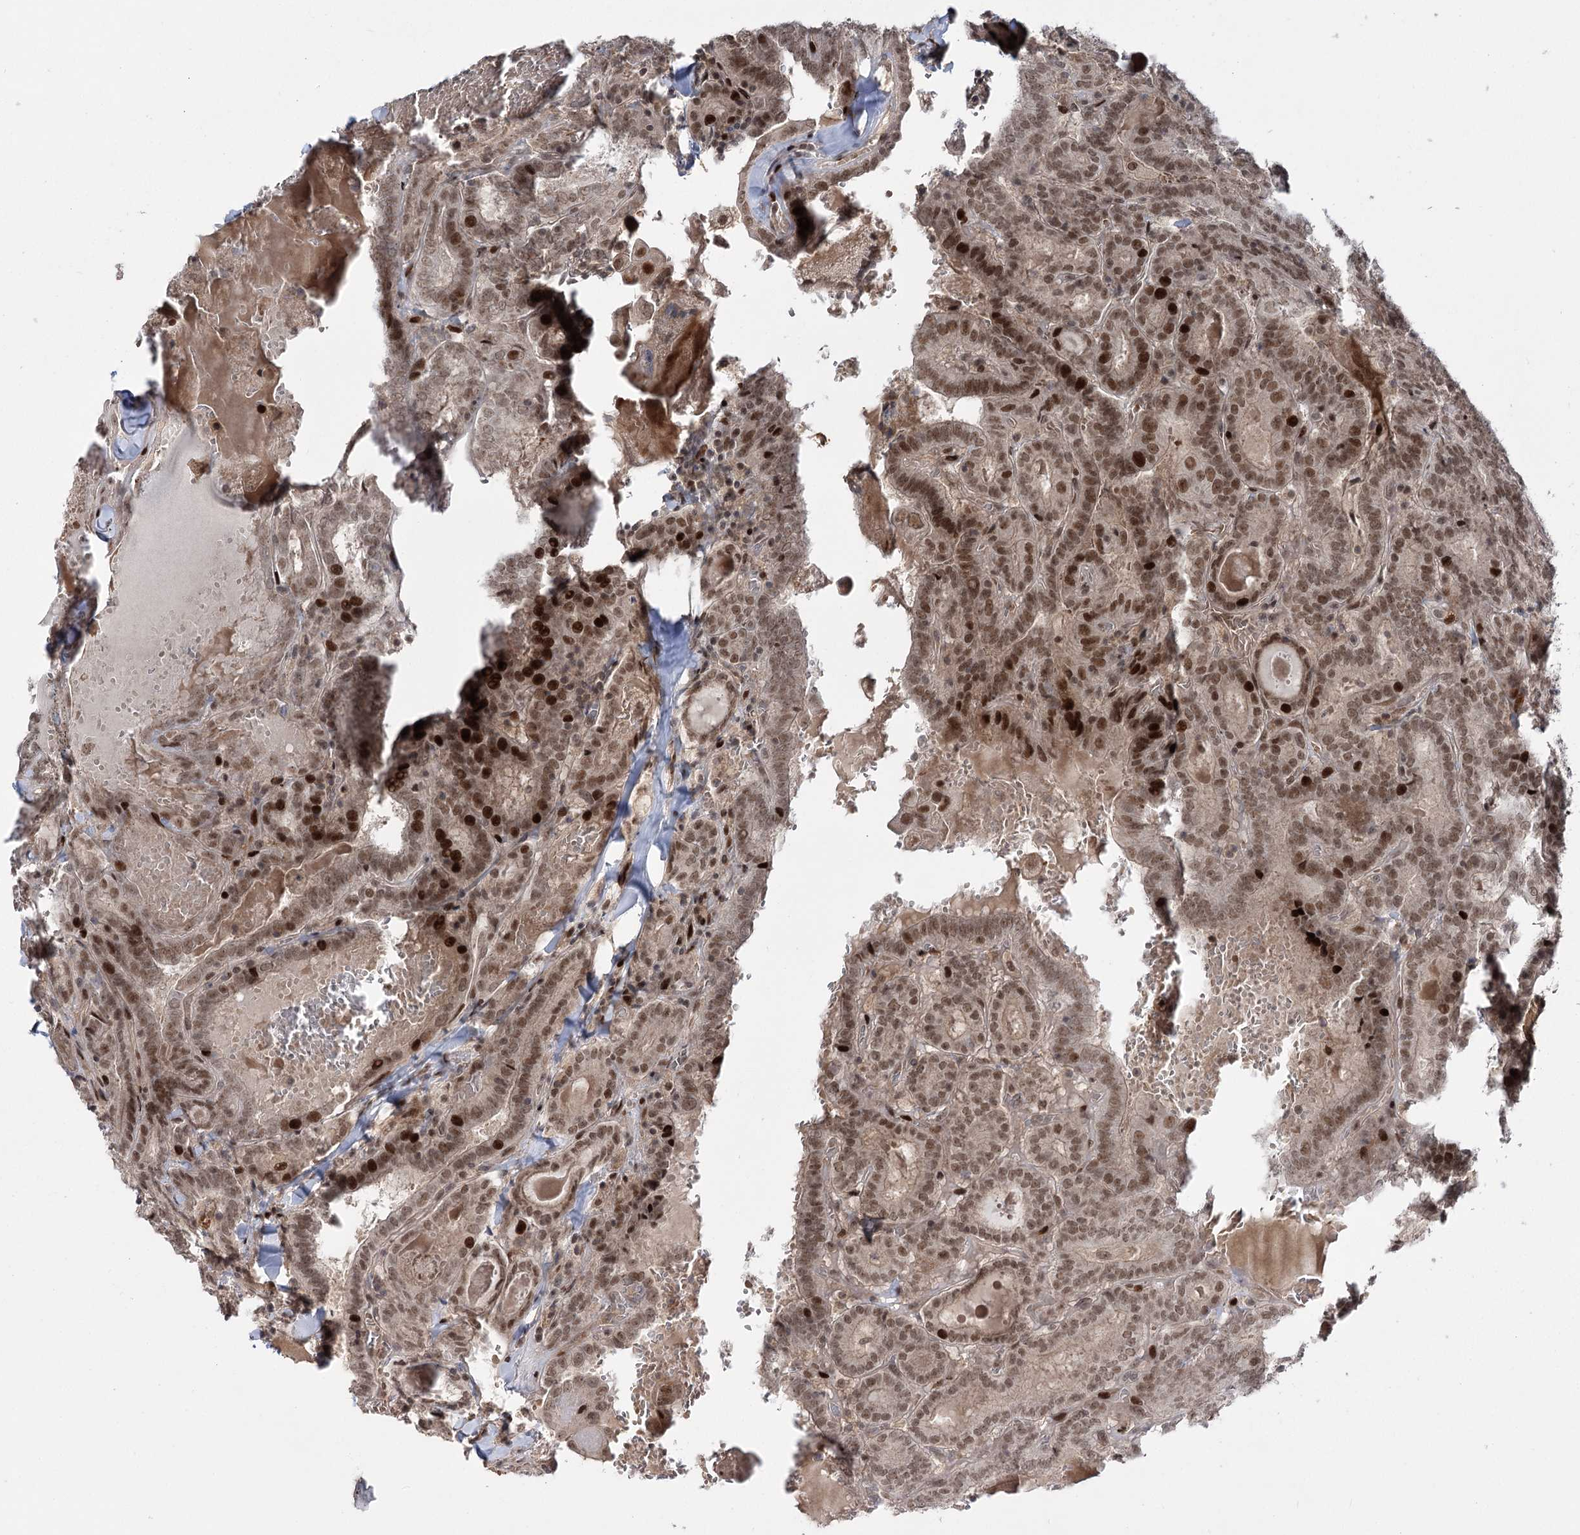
{"staining": {"intensity": "moderate", "quantity": ">75%", "location": "nuclear"}, "tissue": "thyroid cancer", "cell_type": "Tumor cells", "image_type": "cancer", "snomed": [{"axis": "morphology", "description": "Papillary adenocarcinoma, NOS"}, {"axis": "topography", "description": "Thyroid gland"}], "caption": "A brown stain shows moderate nuclear positivity of a protein in human papillary adenocarcinoma (thyroid) tumor cells. Nuclei are stained in blue.", "gene": "HELQ", "patient": {"sex": "female", "age": 72}}